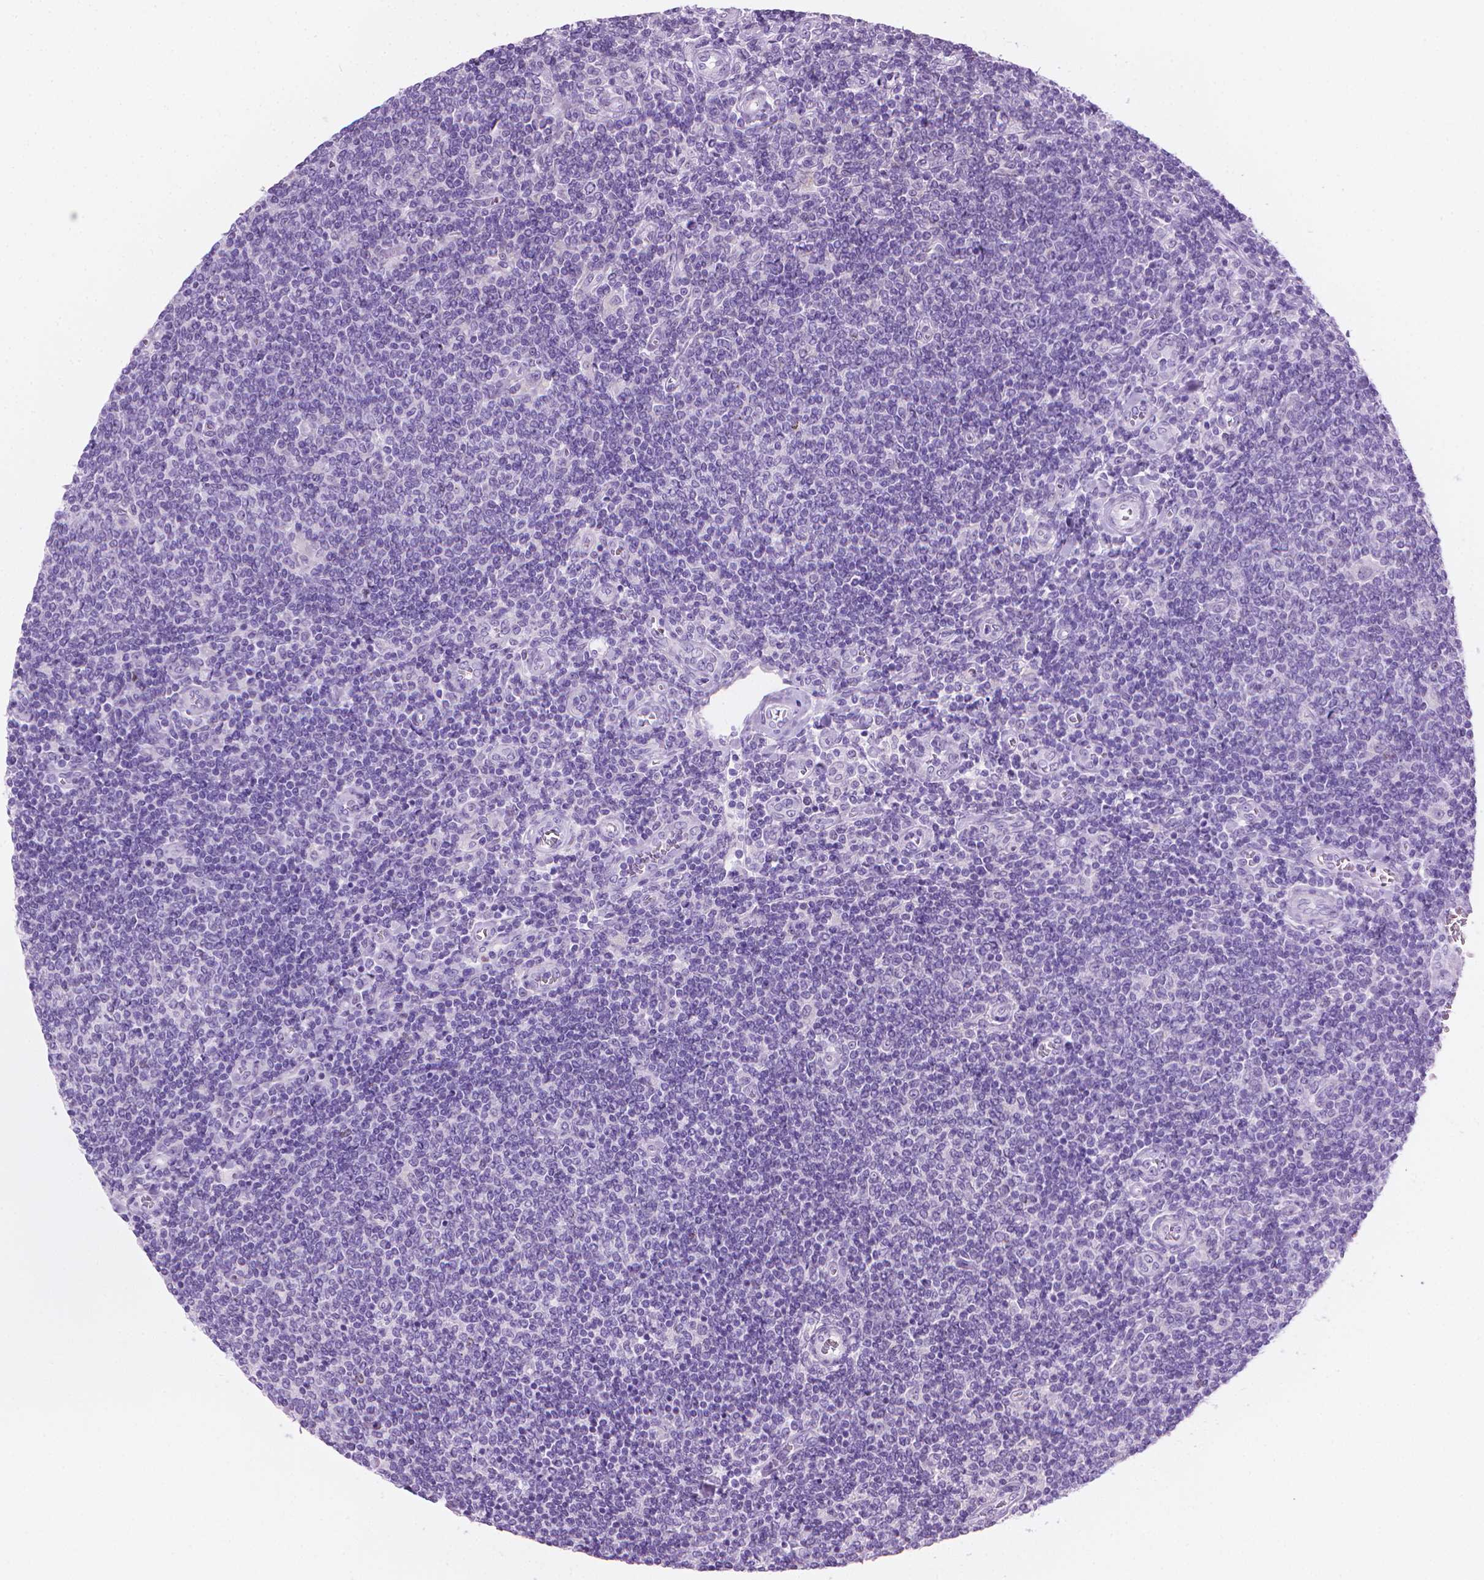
{"staining": {"intensity": "negative", "quantity": "none", "location": "none"}, "tissue": "lymphoma", "cell_type": "Tumor cells", "image_type": "cancer", "snomed": [{"axis": "morphology", "description": "Malignant lymphoma, non-Hodgkin's type, Low grade"}, {"axis": "topography", "description": "Lymph node"}], "caption": "This is a photomicrograph of immunohistochemistry staining of lymphoma, which shows no expression in tumor cells.", "gene": "TTC29", "patient": {"sex": "male", "age": 52}}